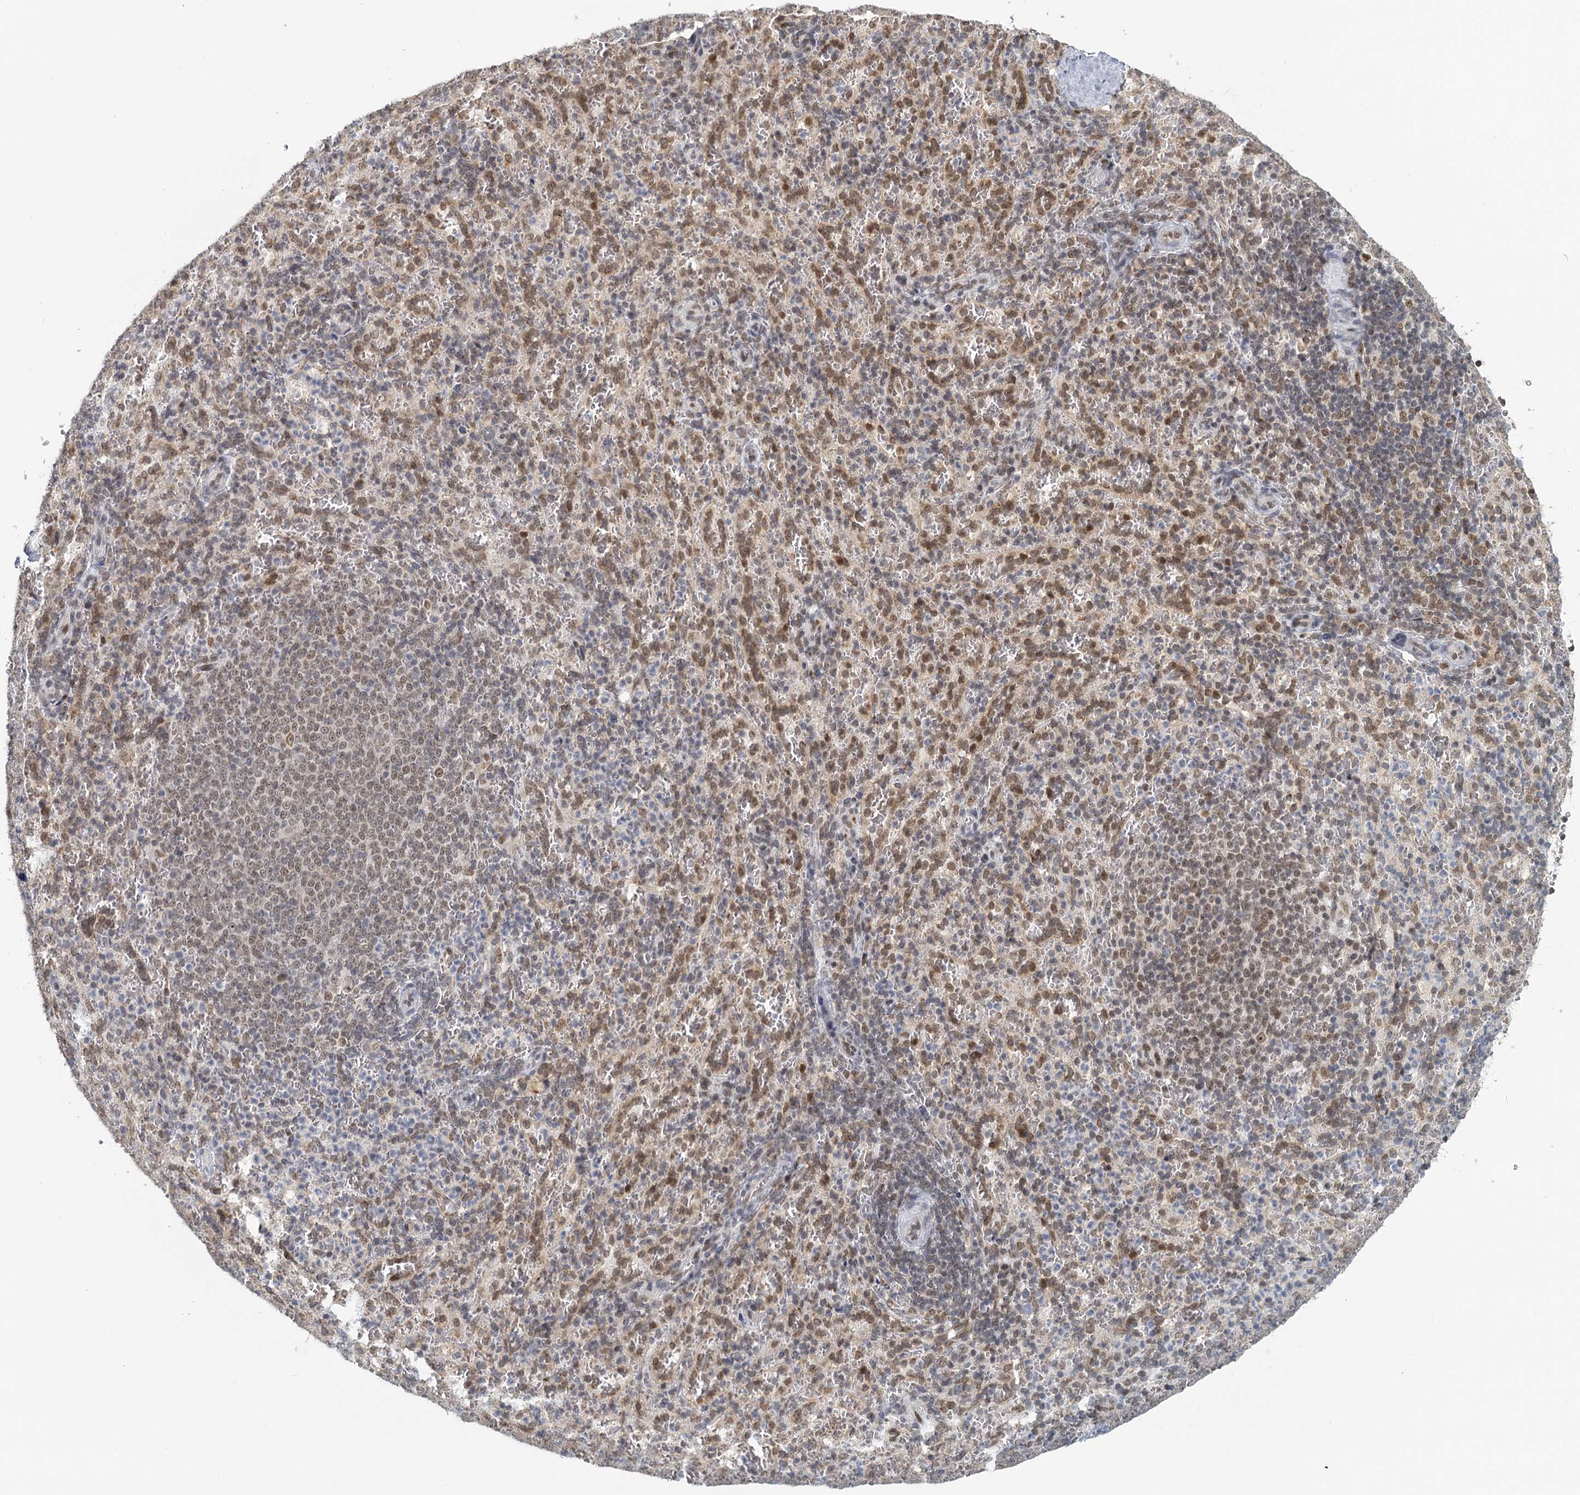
{"staining": {"intensity": "weak", "quantity": "25%-75%", "location": "nuclear"}, "tissue": "spleen", "cell_type": "Cells in red pulp", "image_type": "normal", "snomed": [{"axis": "morphology", "description": "Normal tissue, NOS"}, {"axis": "topography", "description": "Spleen"}], "caption": "DAB (3,3'-diaminobenzidine) immunohistochemical staining of unremarkable spleen reveals weak nuclear protein positivity in about 25%-75% of cells in red pulp. The staining was performed using DAB (3,3'-diaminobenzidine), with brown indicating positive protein expression. Nuclei are stained blue with hematoxylin.", "gene": "TREX1", "patient": {"sex": "female", "age": 21}}